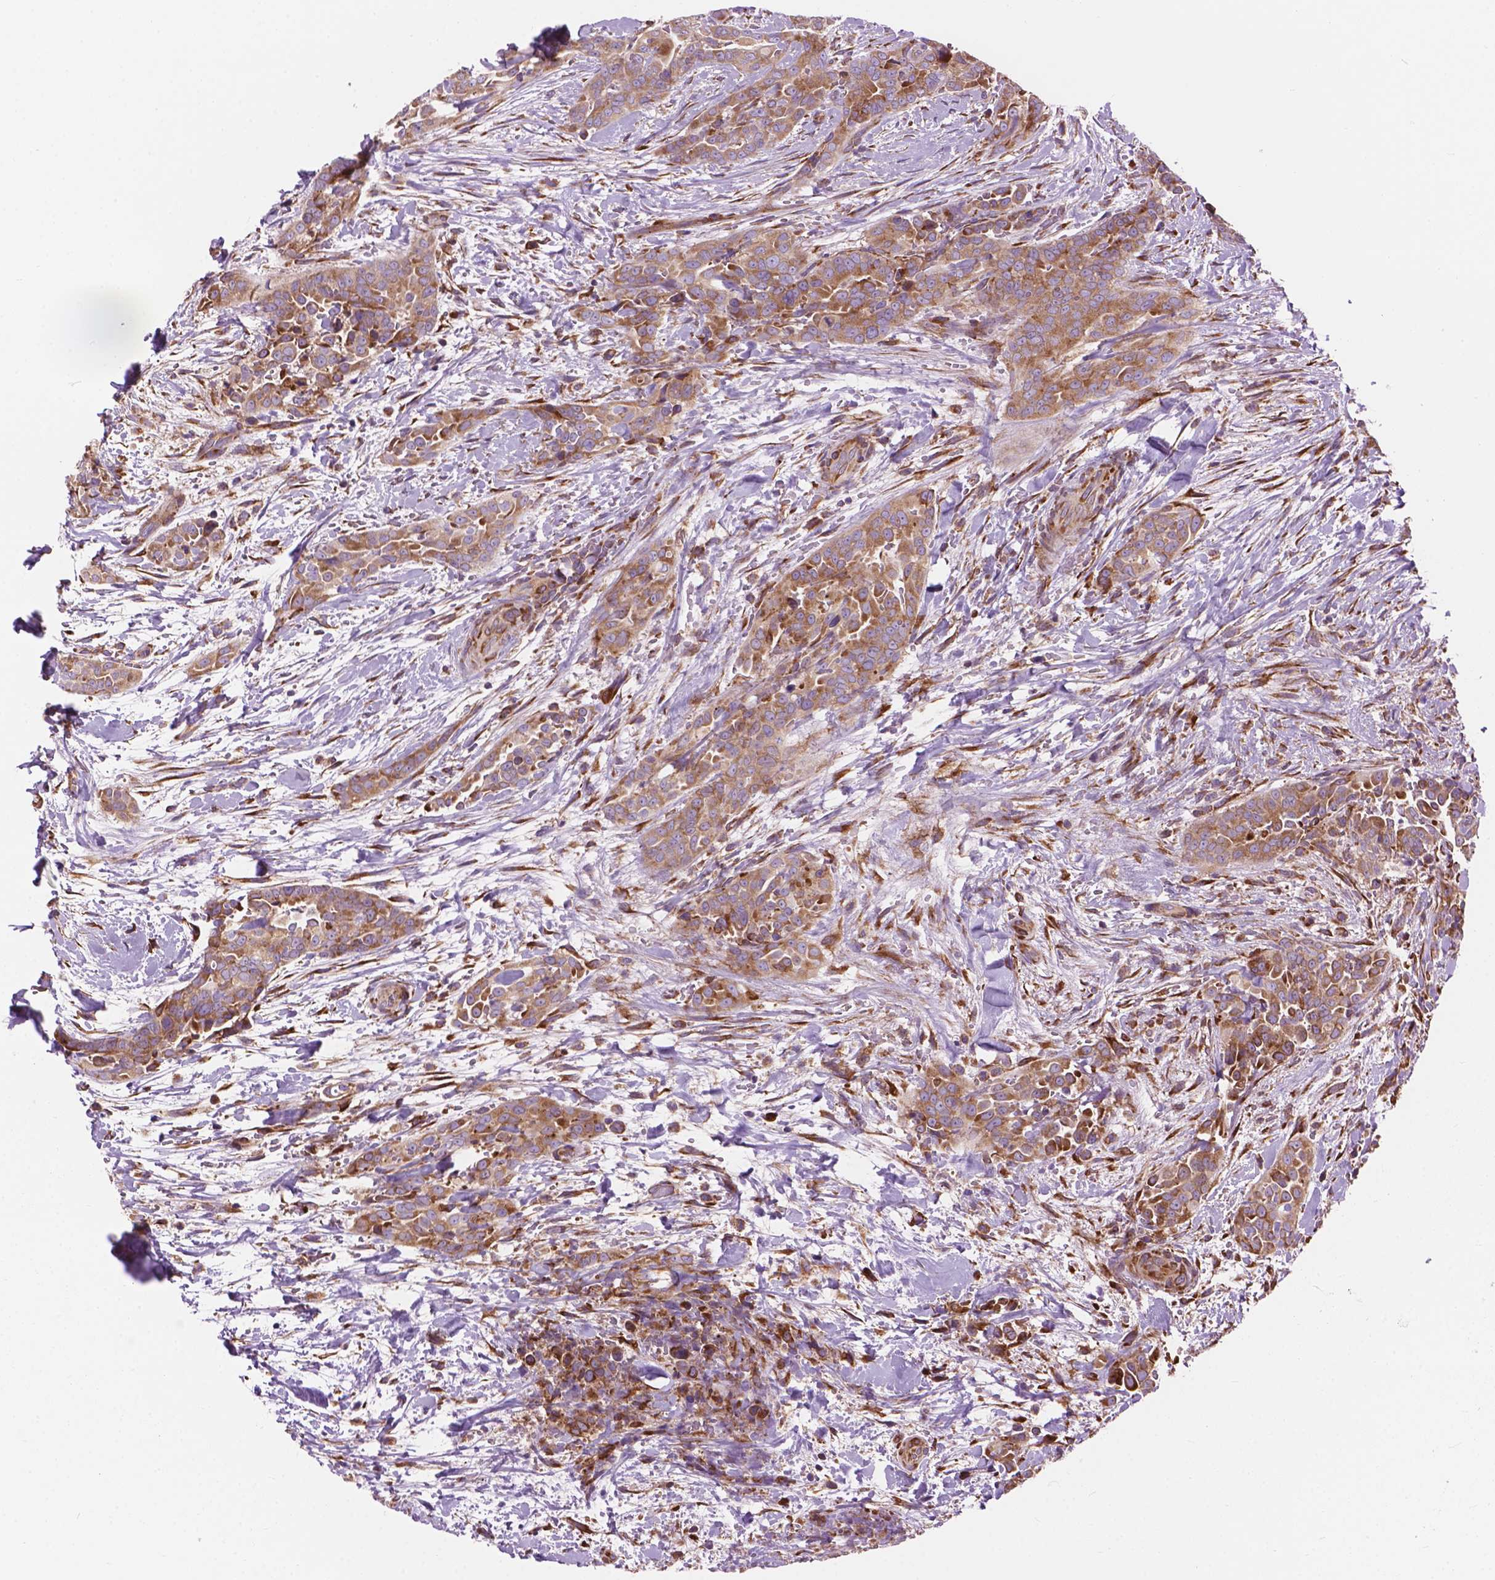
{"staining": {"intensity": "moderate", "quantity": ">75%", "location": "cytoplasmic/membranous"}, "tissue": "thyroid cancer", "cell_type": "Tumor cells", "image_type": "cancer", "snomed": [{"axis": "morphology", "description": "Papillary adenocarcinoma, NOS"}, {"axis": "topography", "description": "Thyroid gland"}], "caption": "IHC of human thyroid cancer (papillary adenocarcinoma) displays medium levels of moderate cytoplasmic/membranous expression in approximately >75% of tumor cells.", "gene": "RPL37A", "patient": {"sex": "male", "age": 61}}